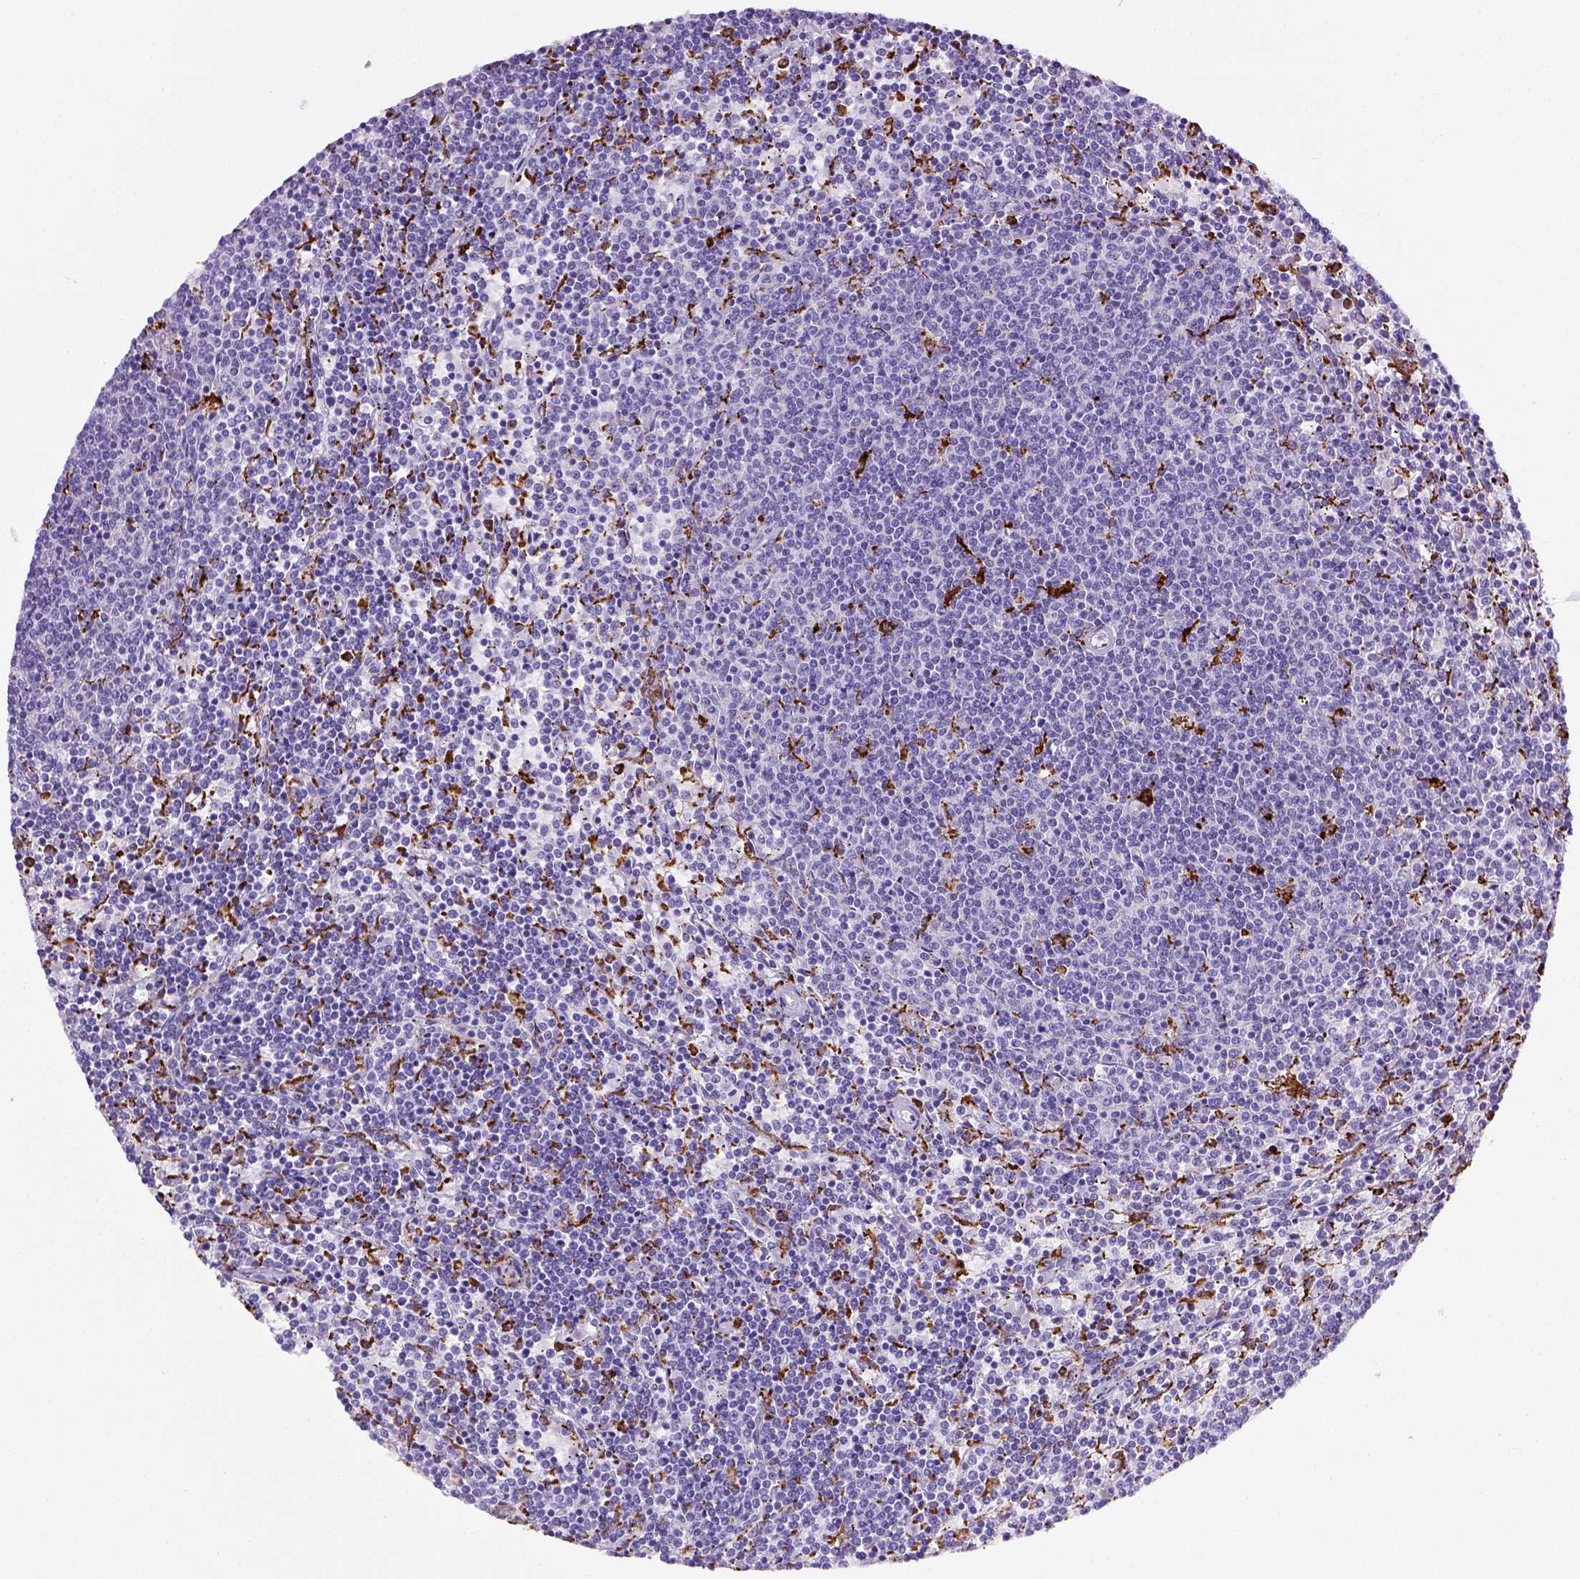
{"staining": {"intensity": "negative", "quantity": "none", "location": "none"}, "tissue": "lymphoma", "cell_type": "Tumor cells", "image_type": "cancer", "snomed": [{"axis": "morphology", "description": "Malignant lymphoma, non-Hodgkin's type, Low grade"}, {"axis": "topography", "description": "Spleen"}], "caption": "A high-resolution histopathology image shows IHC staining of low-grade malignant lymphoma, non-Hodgkin's type, which shows no significant positivity in tumor cells. The staining is performed using DAB (3,3'-diaminobenzidine) brown chromogen with nuclei counter-stained in using hematoxylin.", "gene": "CD68", "patient": {"sex": "female", "age": 50}}